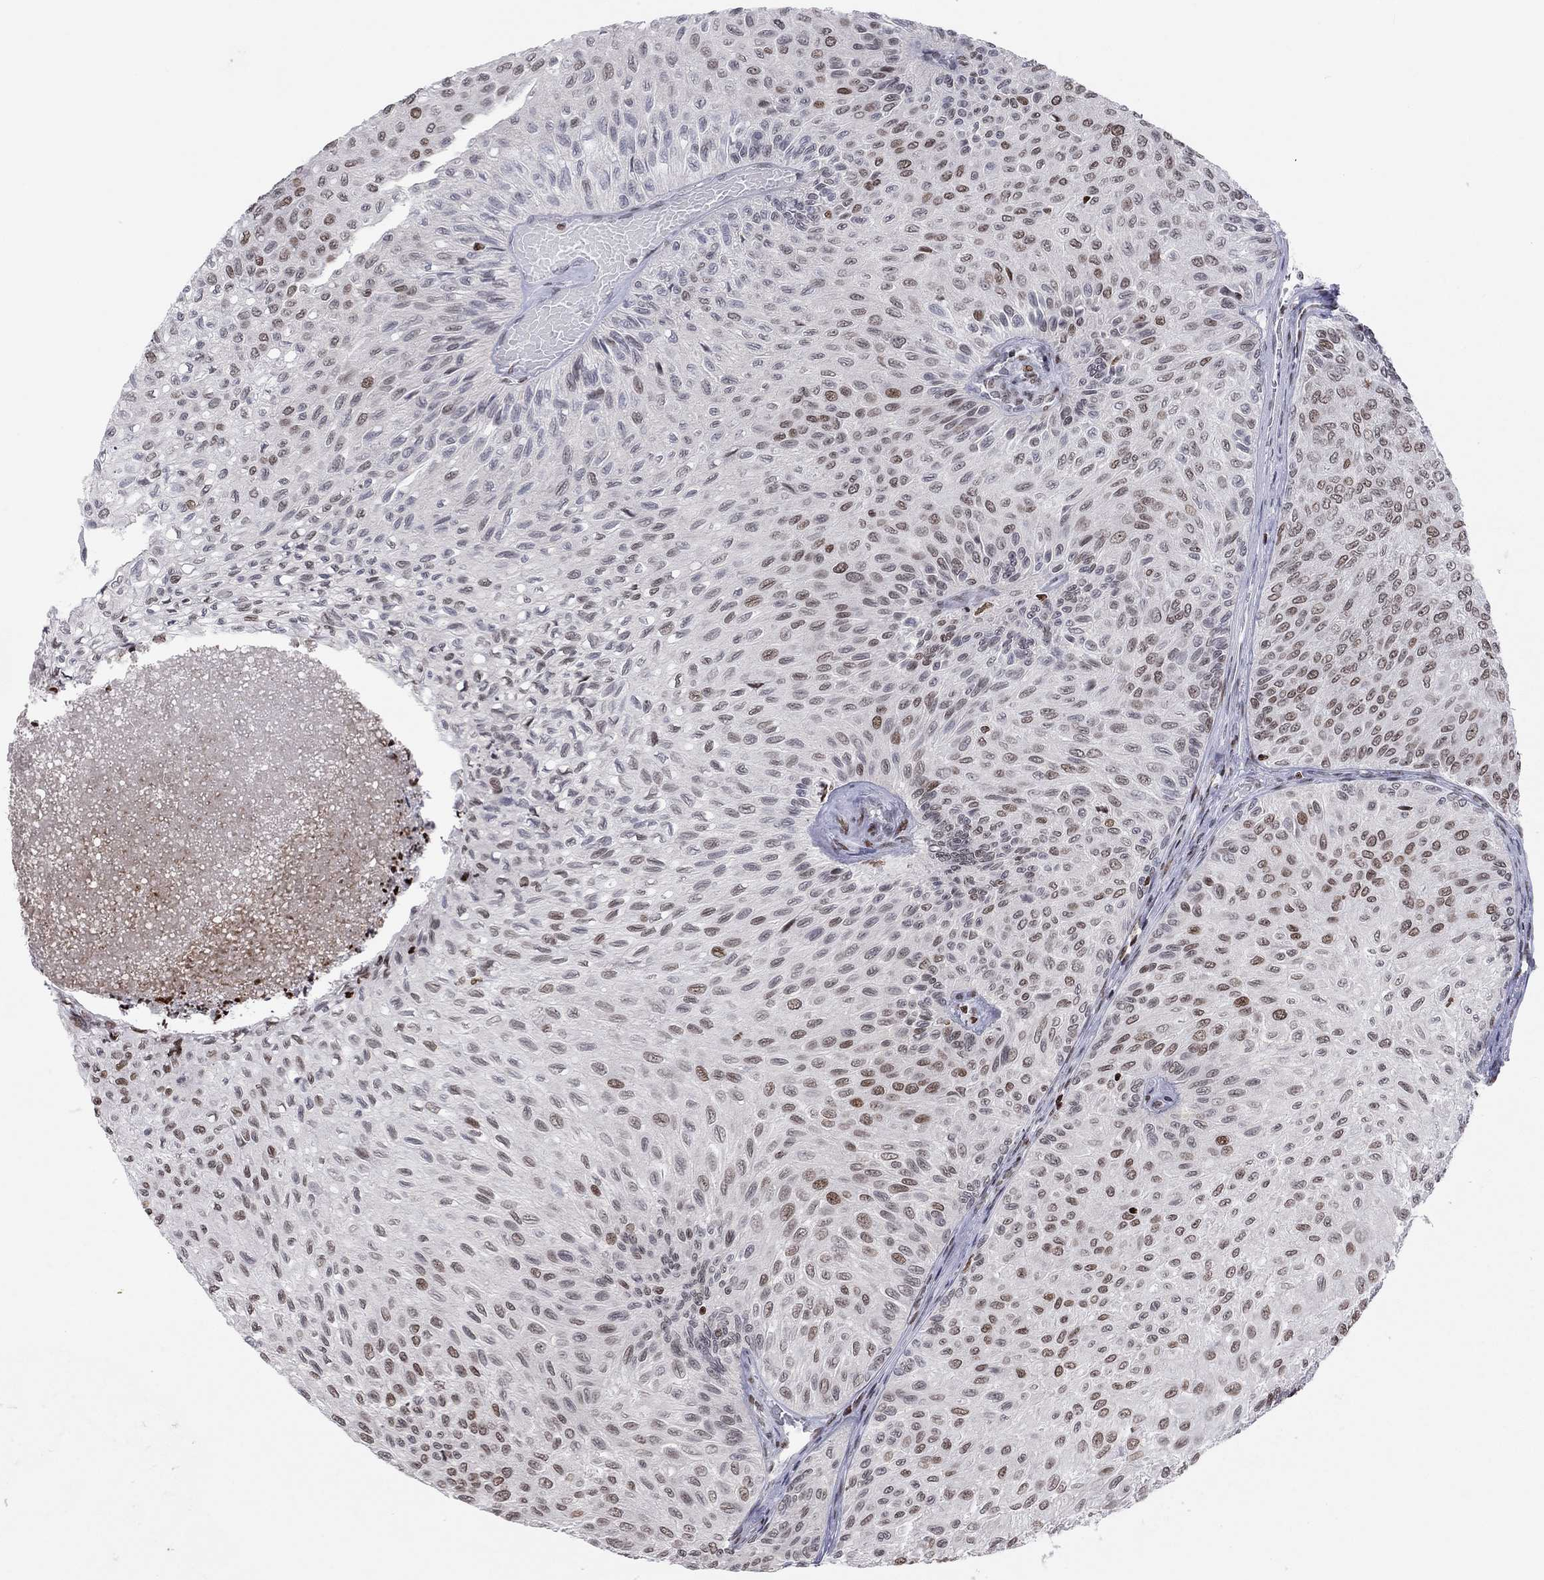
{"staining": {"intensity": "moderate", "quantity": "25%-75%", "location": "nuclear"}, "tissue": "urothelial cancer", "cell_type": "Tumor cells", "image_type": "cancer", "snomed": [{"axis": "morphology", "description": "Urothelial carcinoma, Low grade"}, {"axis": "topography", "description": "Urinary bladder"}], "caption": "Tumor cells show medium levels of moderate nuclear expression in about 25%-75% of cells in human urothelial cancer.", "gene": "H2AX", "patient": {"sex": "male", "age": 78}}